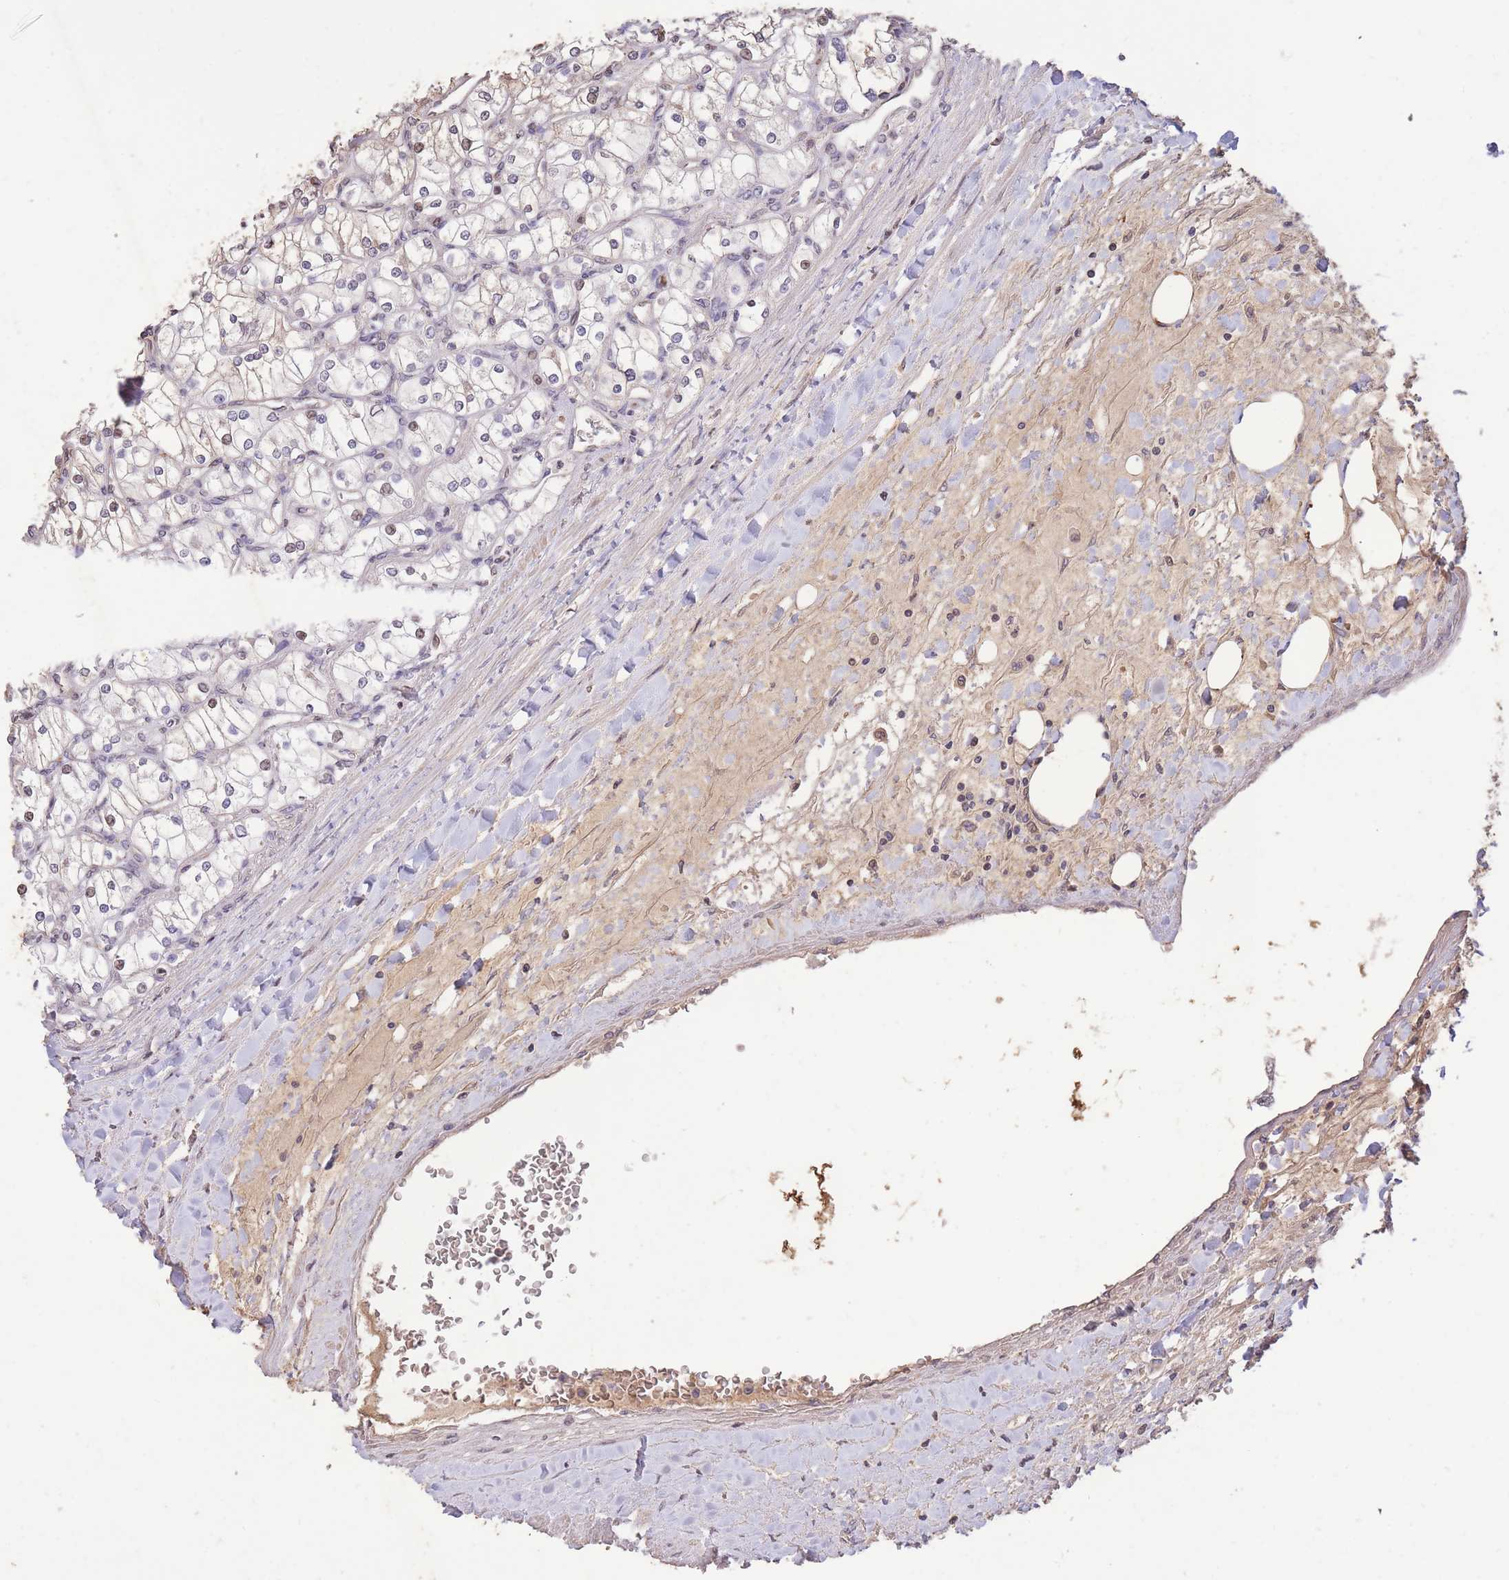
{"staining": {"intensity": "negative", "quantity": "none", "location": "none"}, "tissue": "renal cancer", "cell_type": "Tumor cells", "image_type": "cancer", "snomed": [{"axis": "morphology", "description": "Adenocarcinoma, NOS"}, {"axis": "topography", "description": "Kidney"}], "caption": "The micrograph demonstrates no staining of tumor cells in renal cancer.", "gene": "RGS14", "patient": {"sex": "male", "age": 80}}